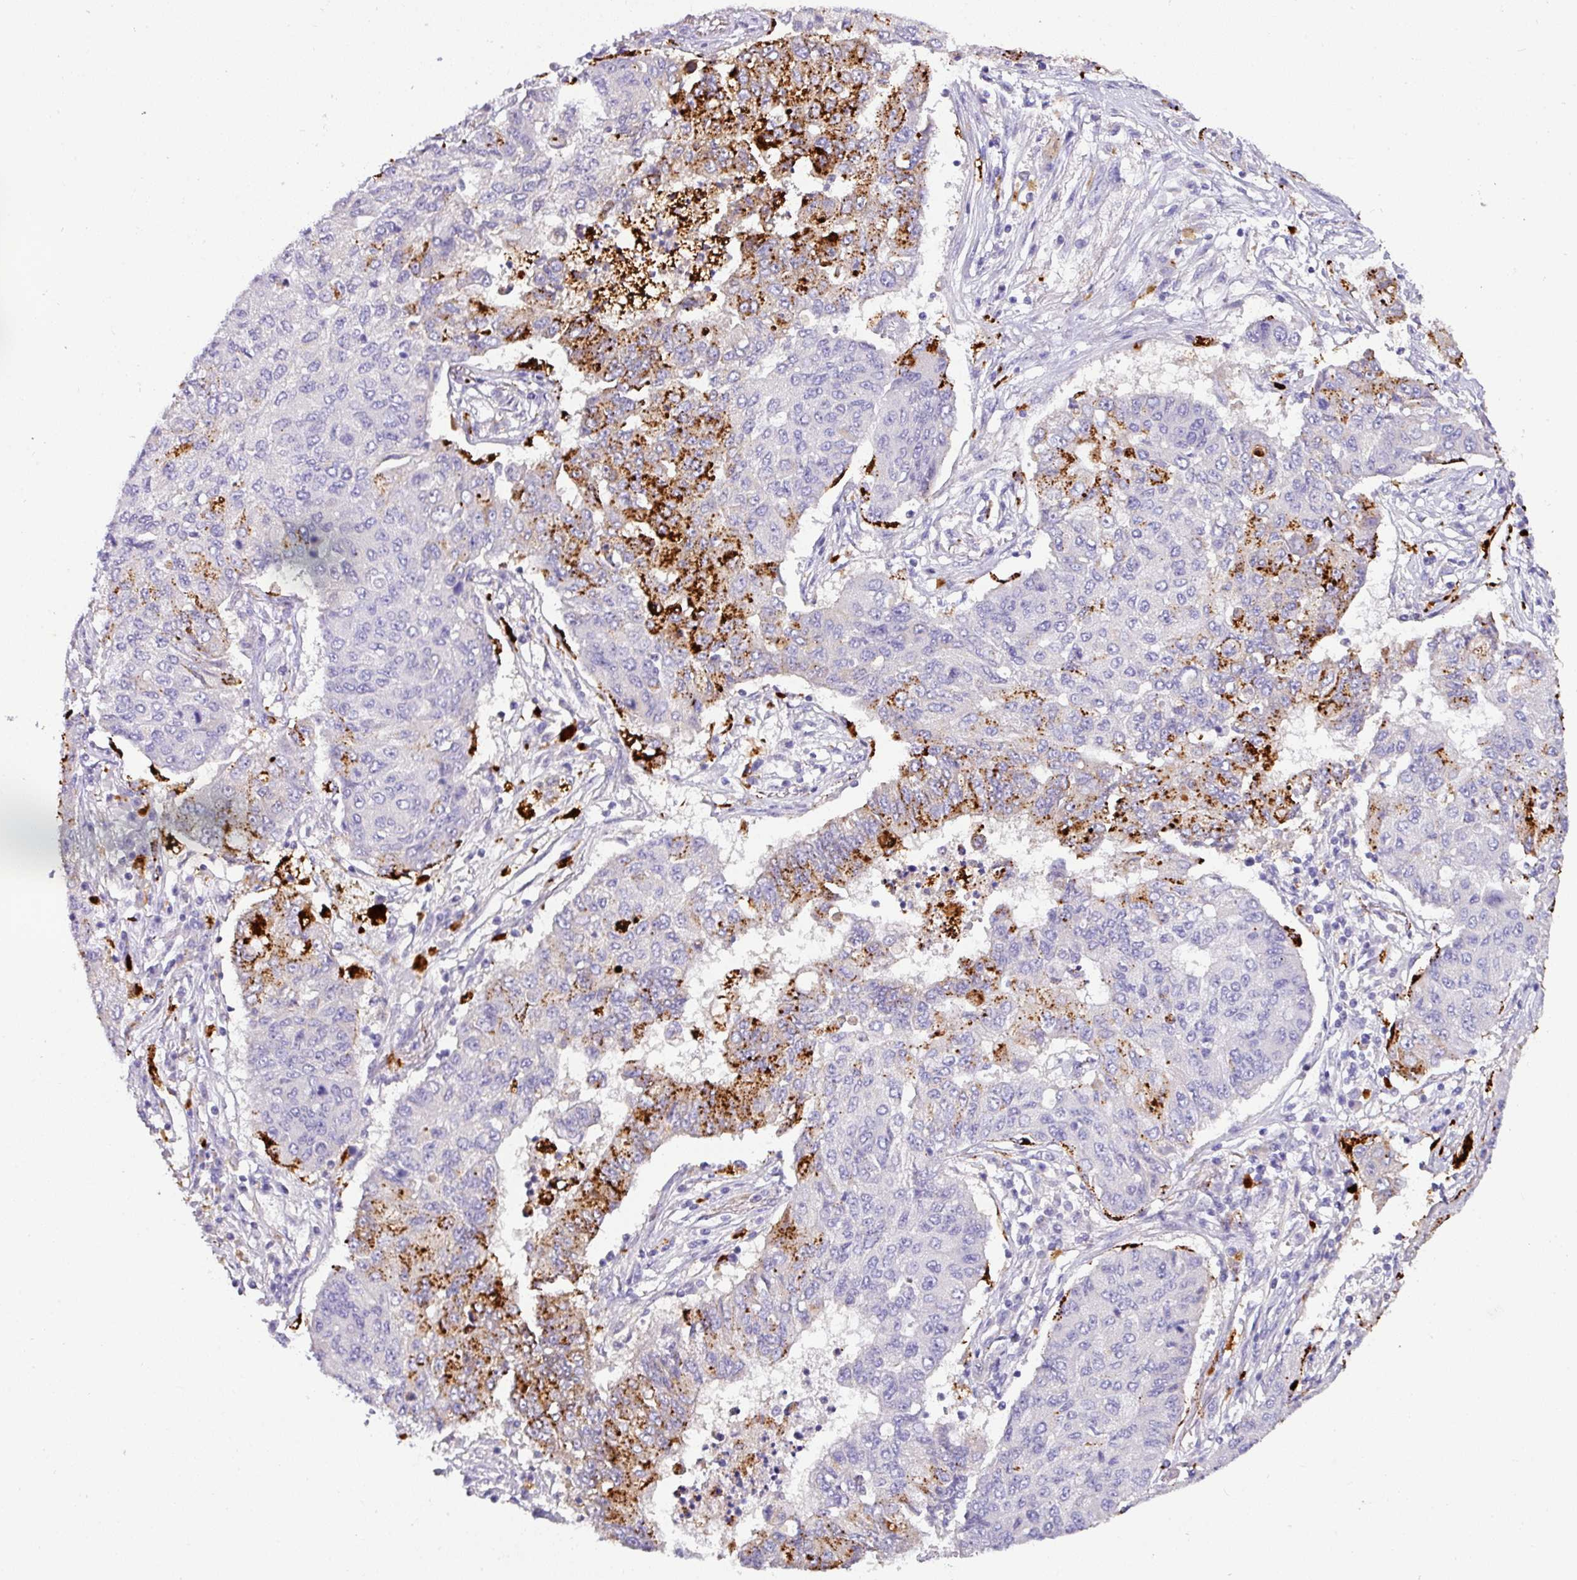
{"staining": {"intensity": "strong", "quantity": "<25%", "location": "cytoplasmic/membranous"}, "tissue": "lung cancer", "cell_type": "Tumor cells", "image_type": "cancer", "snomed": [{"axis": "morphology", "description": "Squamous cell carcinoma, NOS"}, {"axis": "topography", "description": "Lung"}], "caption": "A high-resolution photomicrograph shows IHC staining of lung cancer (squamous cell carcinoma), which shows strong cytoplasmic/membranous expression in about <25% of tumor cells.", "gene": "NAPSA", "patient": {"sex": "male", "age": 74}}